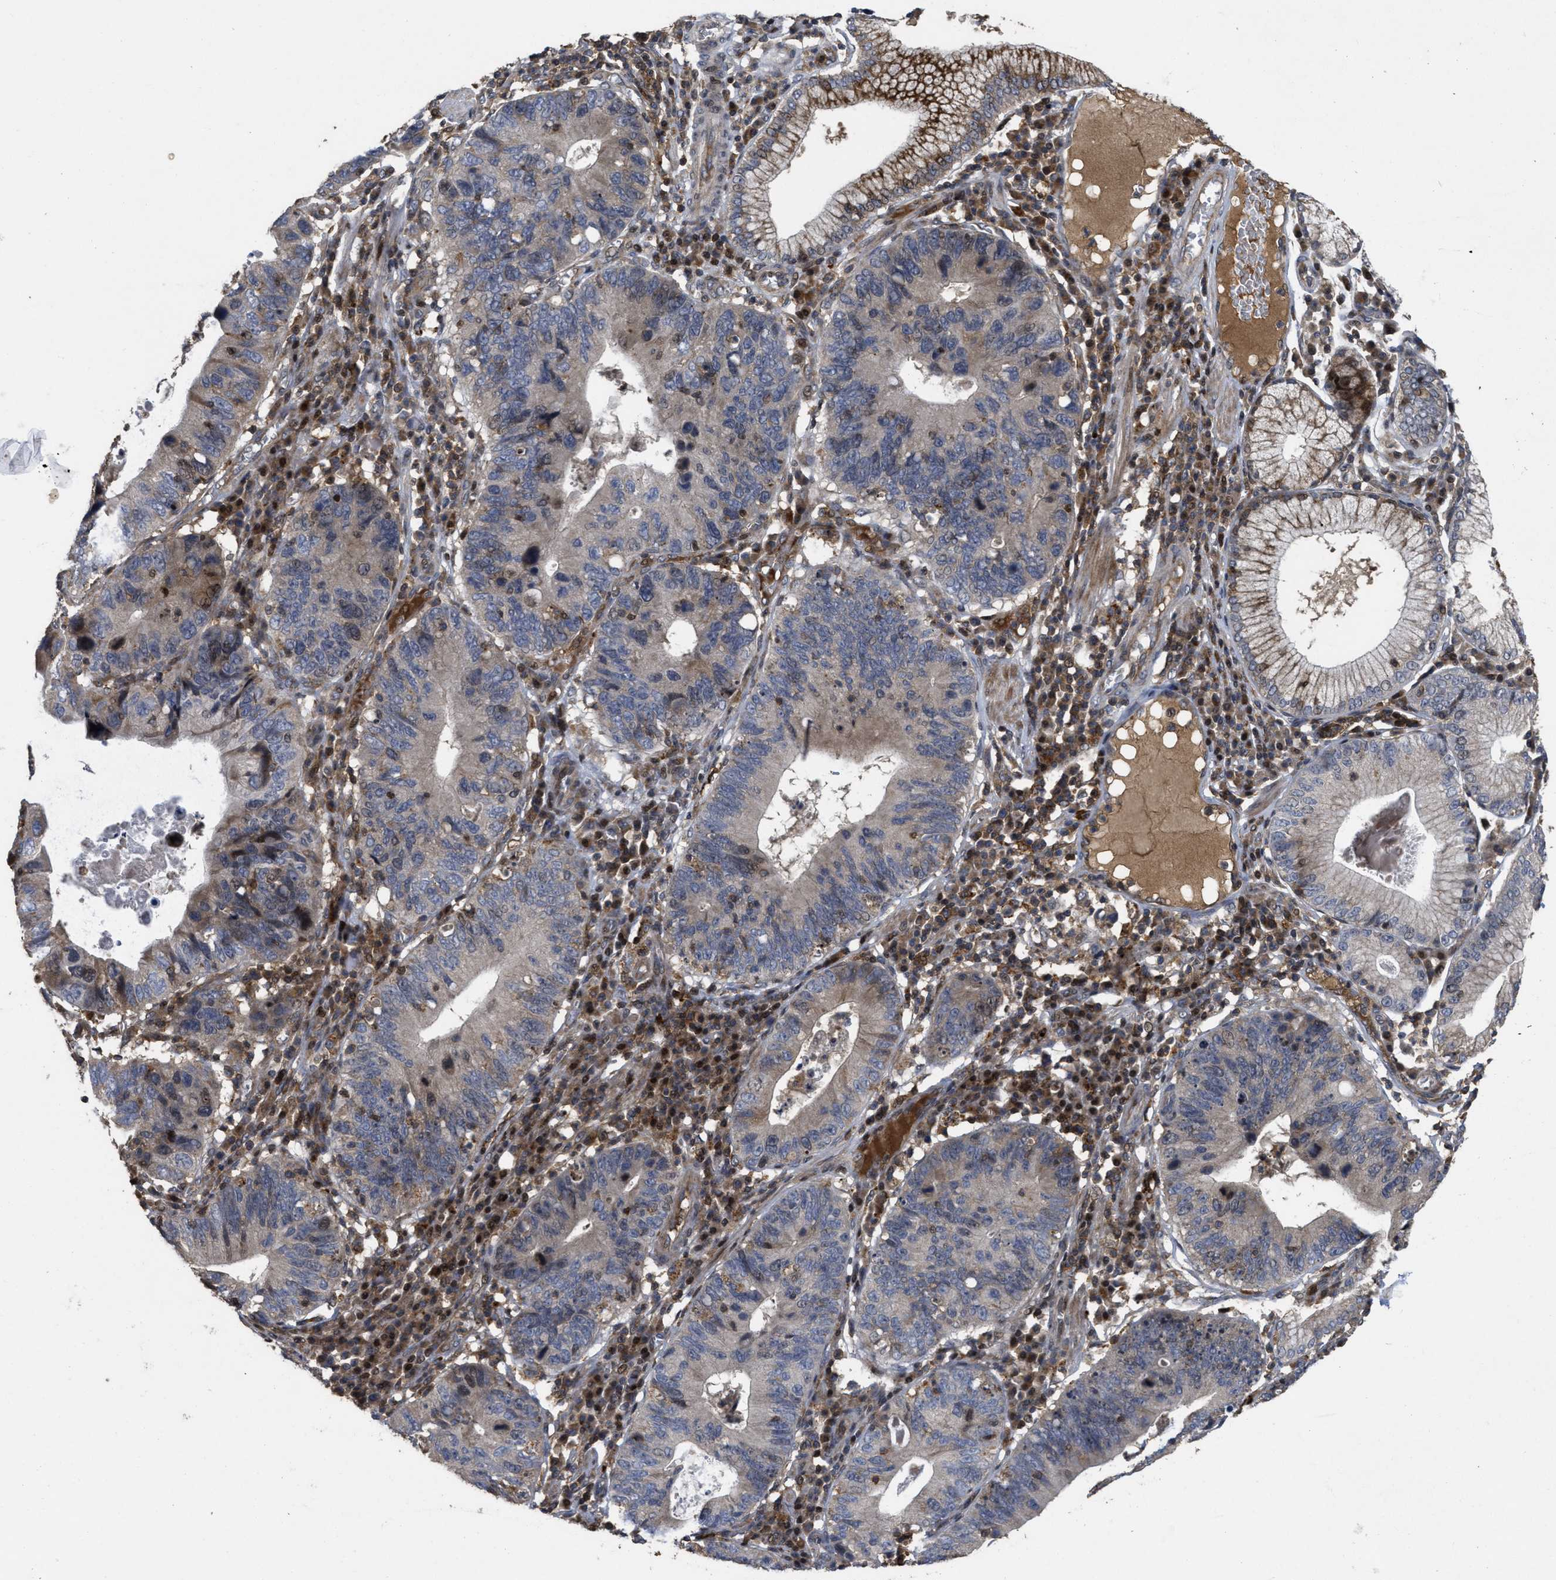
{"staining": {"intensity": "weak", "quantity": "<25%", "location": "cytoplasmic/membranous"}, "tissue": "stomach cancer", "cell_type": "Tumor cells", "image_type": "cancer", "snomed": [{"axis": "morphology", "description": "Adenocarcinoma, NOS"}, {"axis": "topography", "description": "Stomach"}], "caption": "Histopathology image shows no protein positivity in tumor cells of stomach cancer tissue.", "gene": "CBR3", "patient": {"sex": "male", "age": 59}}